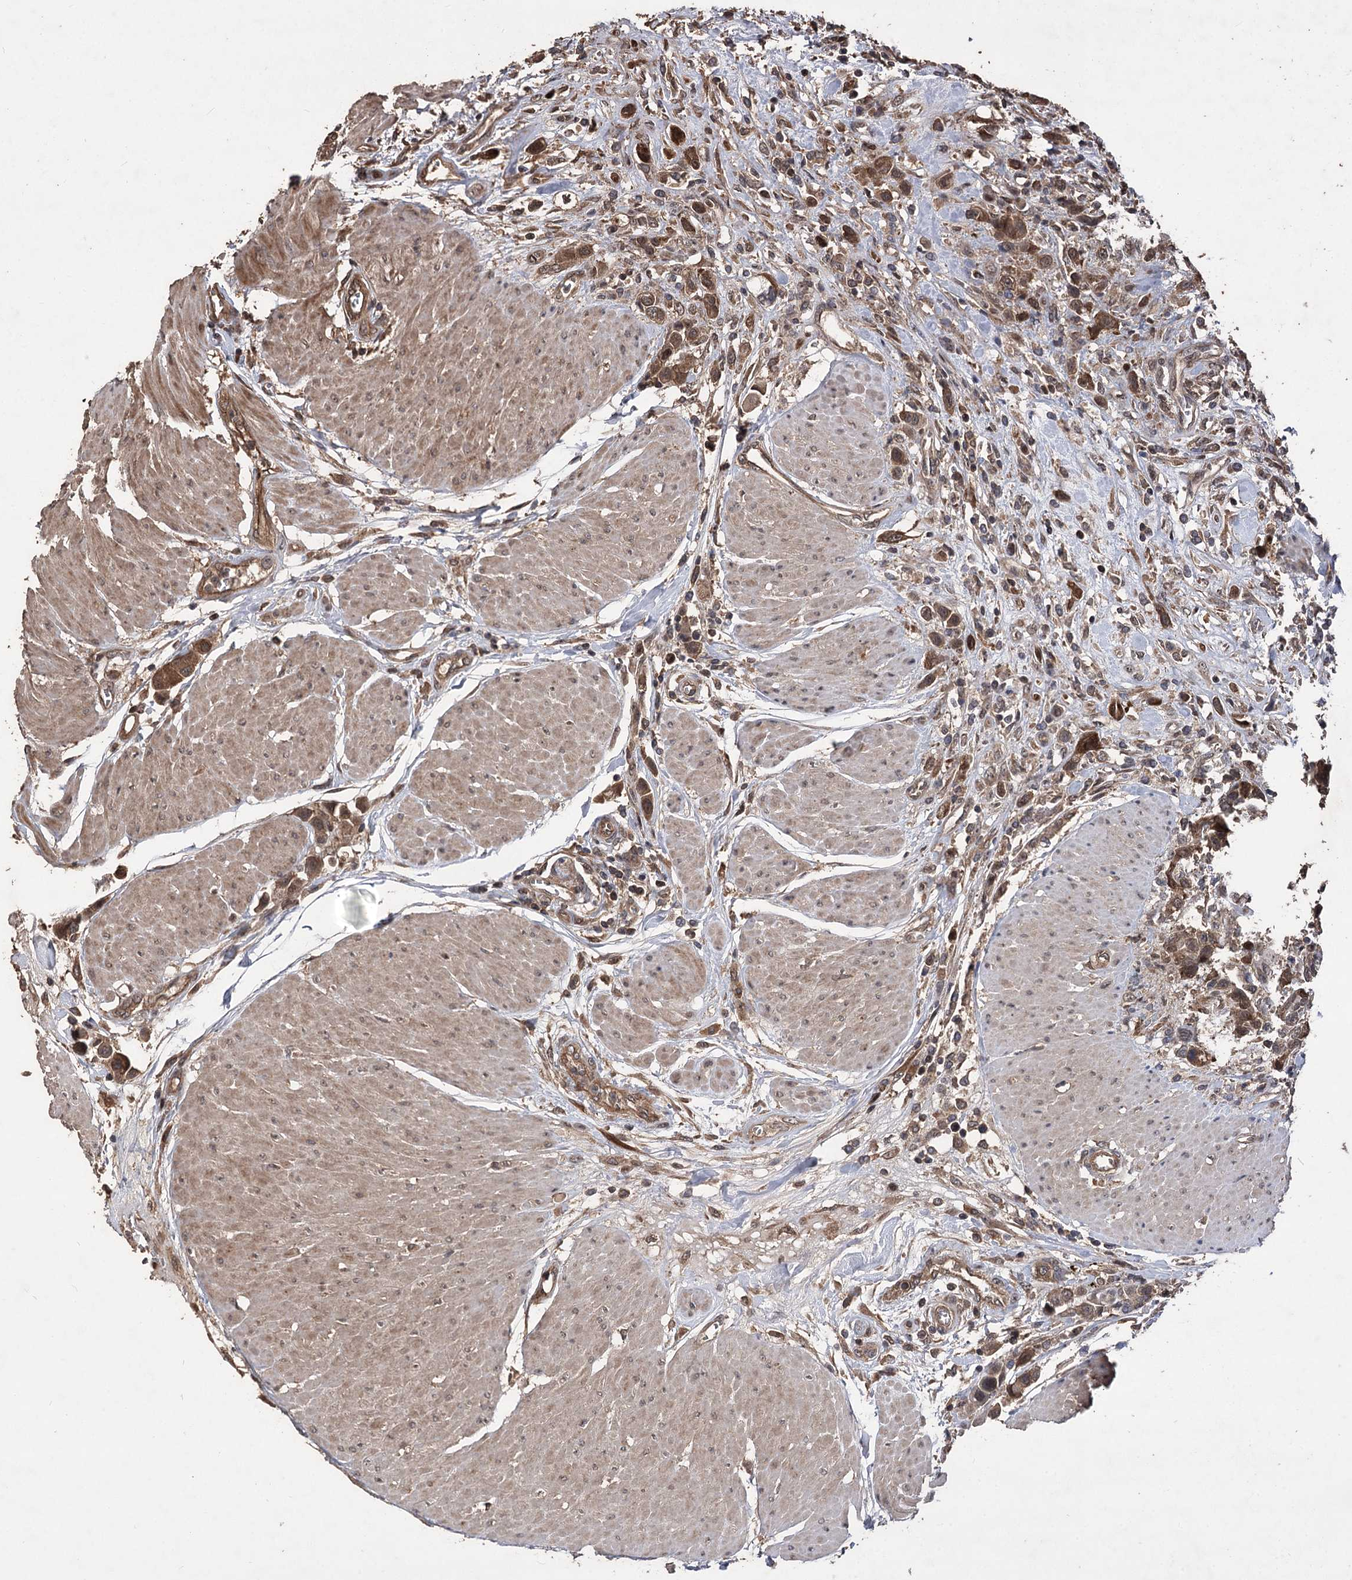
{"staining": {"intensity": "strong", "quantity": ">75%", "location": "cytoplasmic/membranous"}, "tissue": "urothelial cancer", "cell_type": "Tumor cells", "image_type": "cancer", "snomed": [{"axis": "morphology", "description": "Urothelial carcinoma, High grade"}, {"axis": "topography", "description": "Urinary bladder"}], "caption": "Strong cytoplasmic/membranous protein positivity is present in approximately >75% of tumor cells in urothelial cancer.", "gene": "RASSF3", "patient": {"sex": "male", "age": 50}}